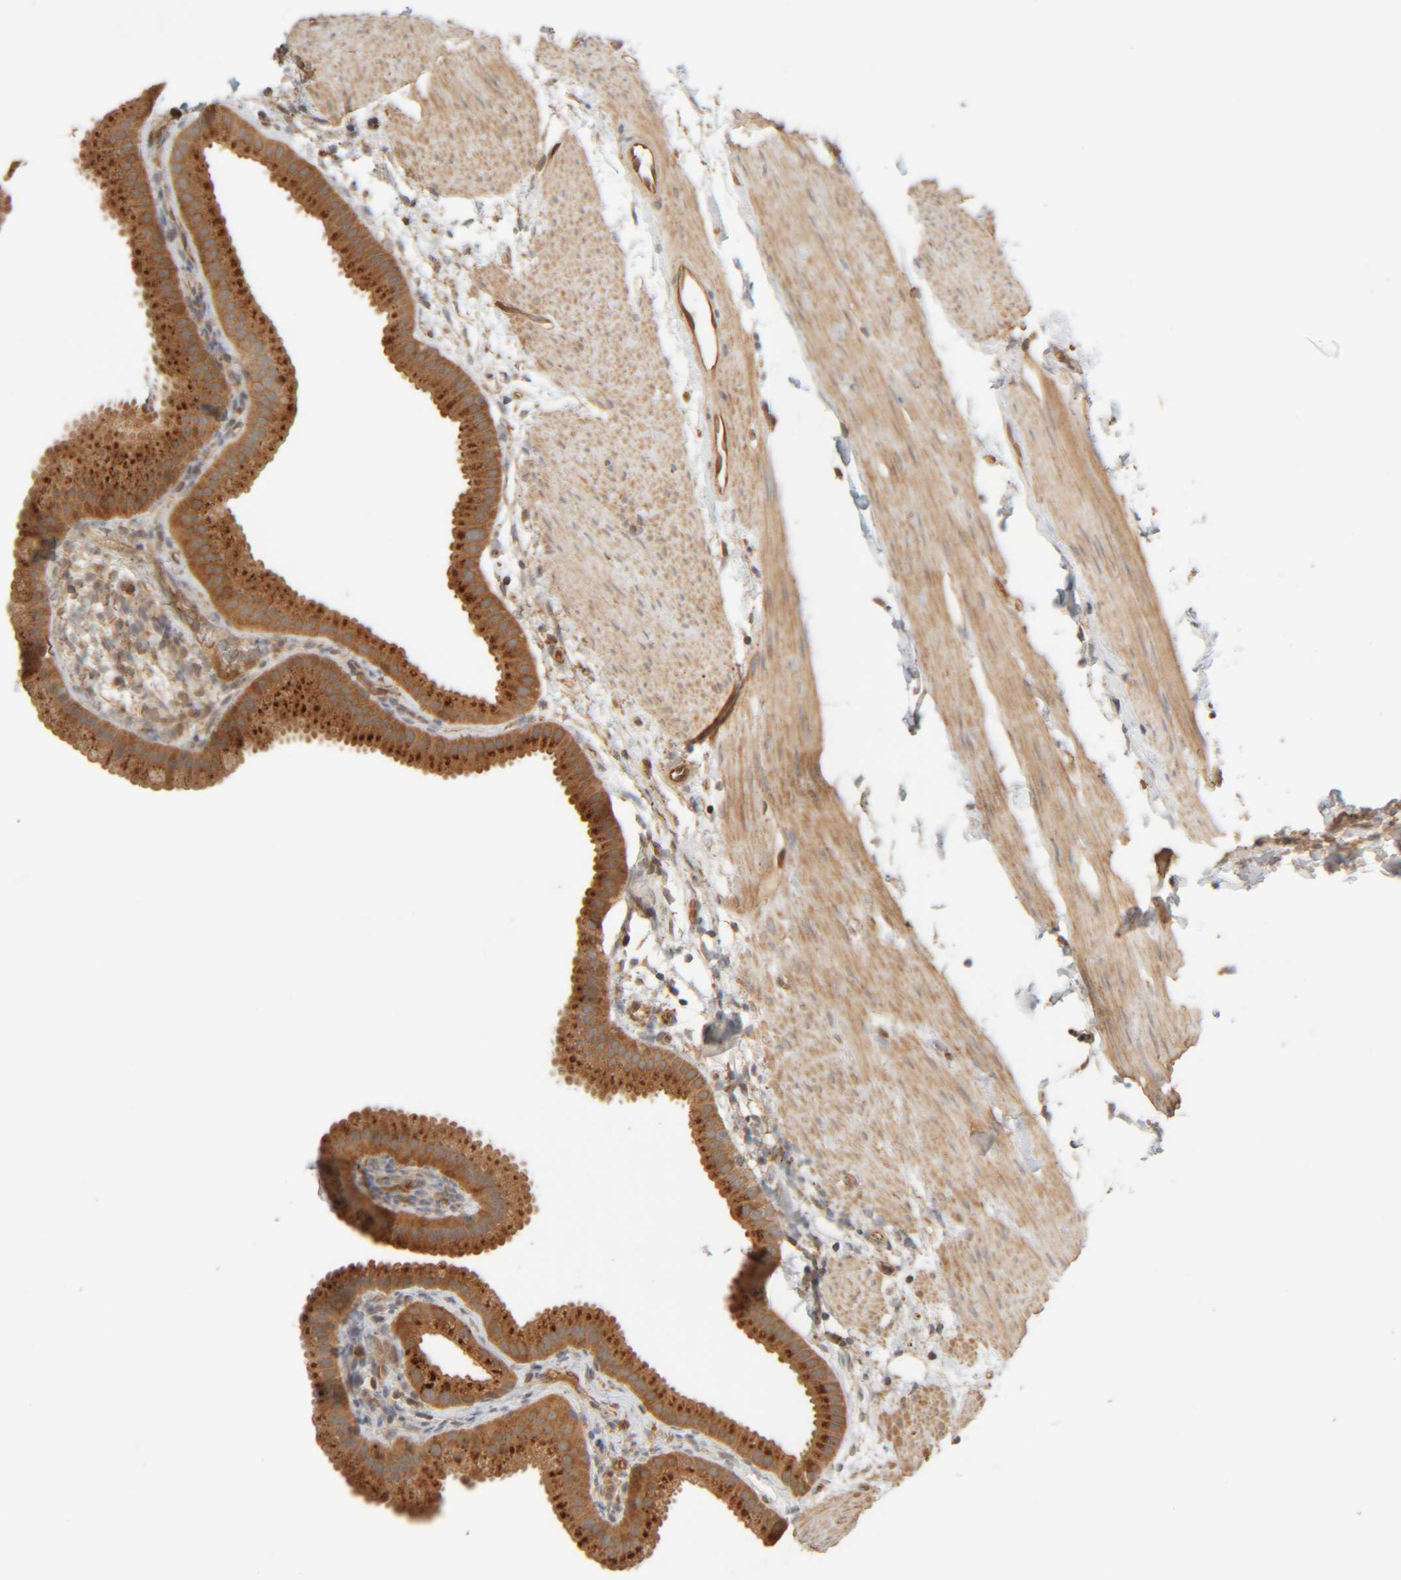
{"staining": {"intensity": "moderate", "quantity": ">75%", "location": "cytoplasmic/membranous"}, "tissue": "gallbladder", "cell_type": "Glandular cells", "image_type": "normal", "snomed": [{"axis": "morphology", "description": "Normal tissue, NOS"}, {"axis": "topography", "description": "Gallbladder"}], "caption": "DAB (3,3'-diaminobenzidine) immunohistochemical staining of normal gallbladder reveals moderate cytoplasmic/membranous protein staining in approximately >75% of glandular cells. The staining was performed using DAB, with brown indicating positive protein expression. Nuclei are stained blue with hematoxylin.", "gene": "TMEM192", "patient": {"sex": "female", "age": 64}}